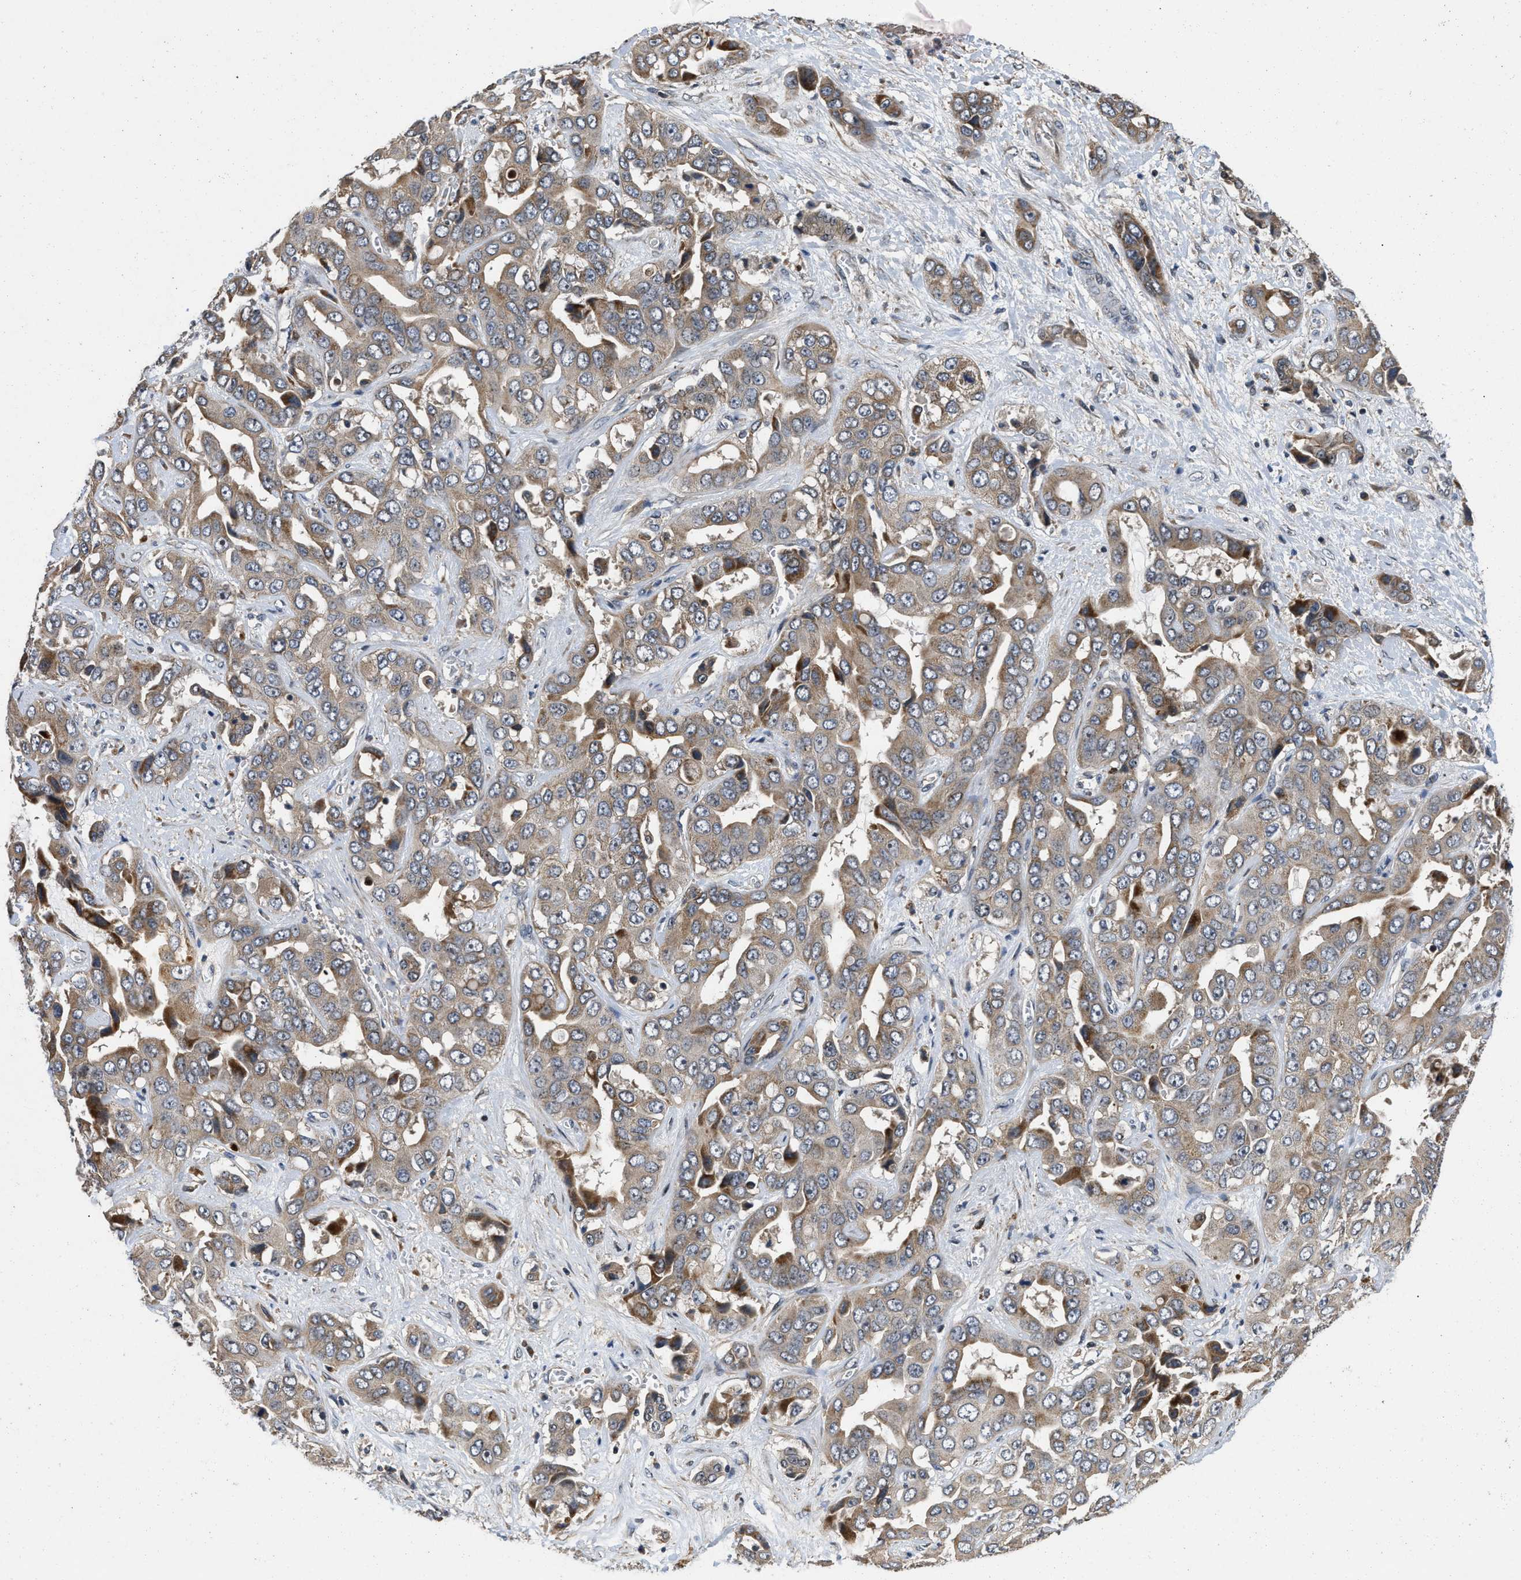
{"staining": {"intensity": "weak", "quantity": ">75%", "location": "cytoplasmic/membranous"}, "tissue": "liver cancer", "cell_type": "Tumor cells", "image_type": "cancer", "snomed": [{"axis": "morphology", "description": "Cholangiocarcinoma"}, {"axis": "topography", "description": "Liver"}], "caption": "Immunohistochemical staining of liver cancer (cholangiocarcinoma) displays low levels of weak cytoplasmic/membranous protein expression in about >75% of tumor cells.", "gene": "PRDM14", "patient": {"sex": "female", "age": 52}}